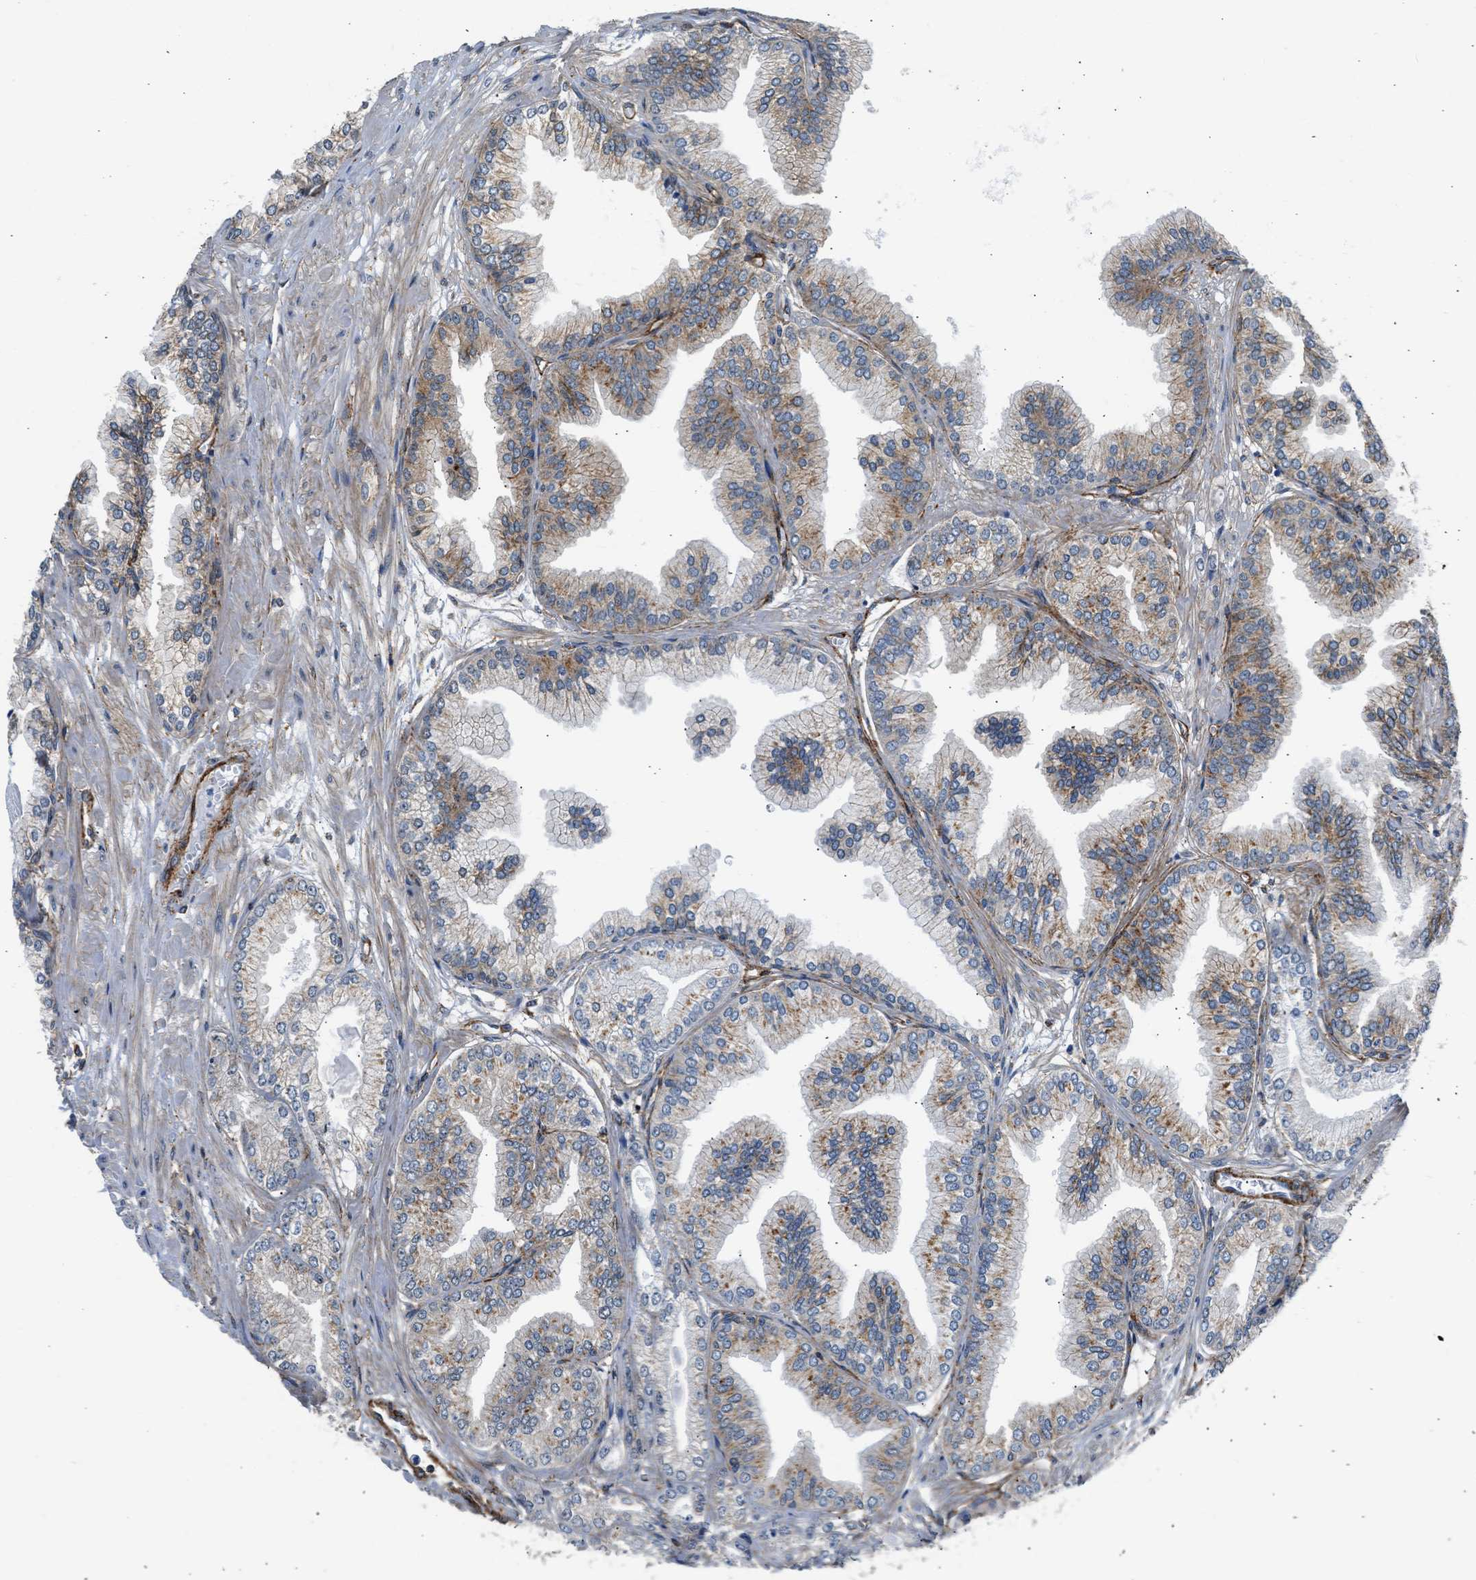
{"staining": {"intensity": "moderate", "quantity": "25%-75%", "location": "cytoplasmic/membranous"}, "tissue": "prostate cancer", "cell_type": "Tumor cells", "image_type": "cancer", "snomed": [{"axis": "morphology", "description": "Adenocarcinoma, Low grade"}, {"axis": "topography", "description": "Prostate"}], "caption": "Immunohistochemical staining of human low-grade adenocarcinoma (prostate) reveals medium levels of moderate cytoplasmic/membranous protein expression in approximately 25%-75% of tumor cells.", "gene": "SEPTIN2", "patient": {"sex": "male", "age": 52}}